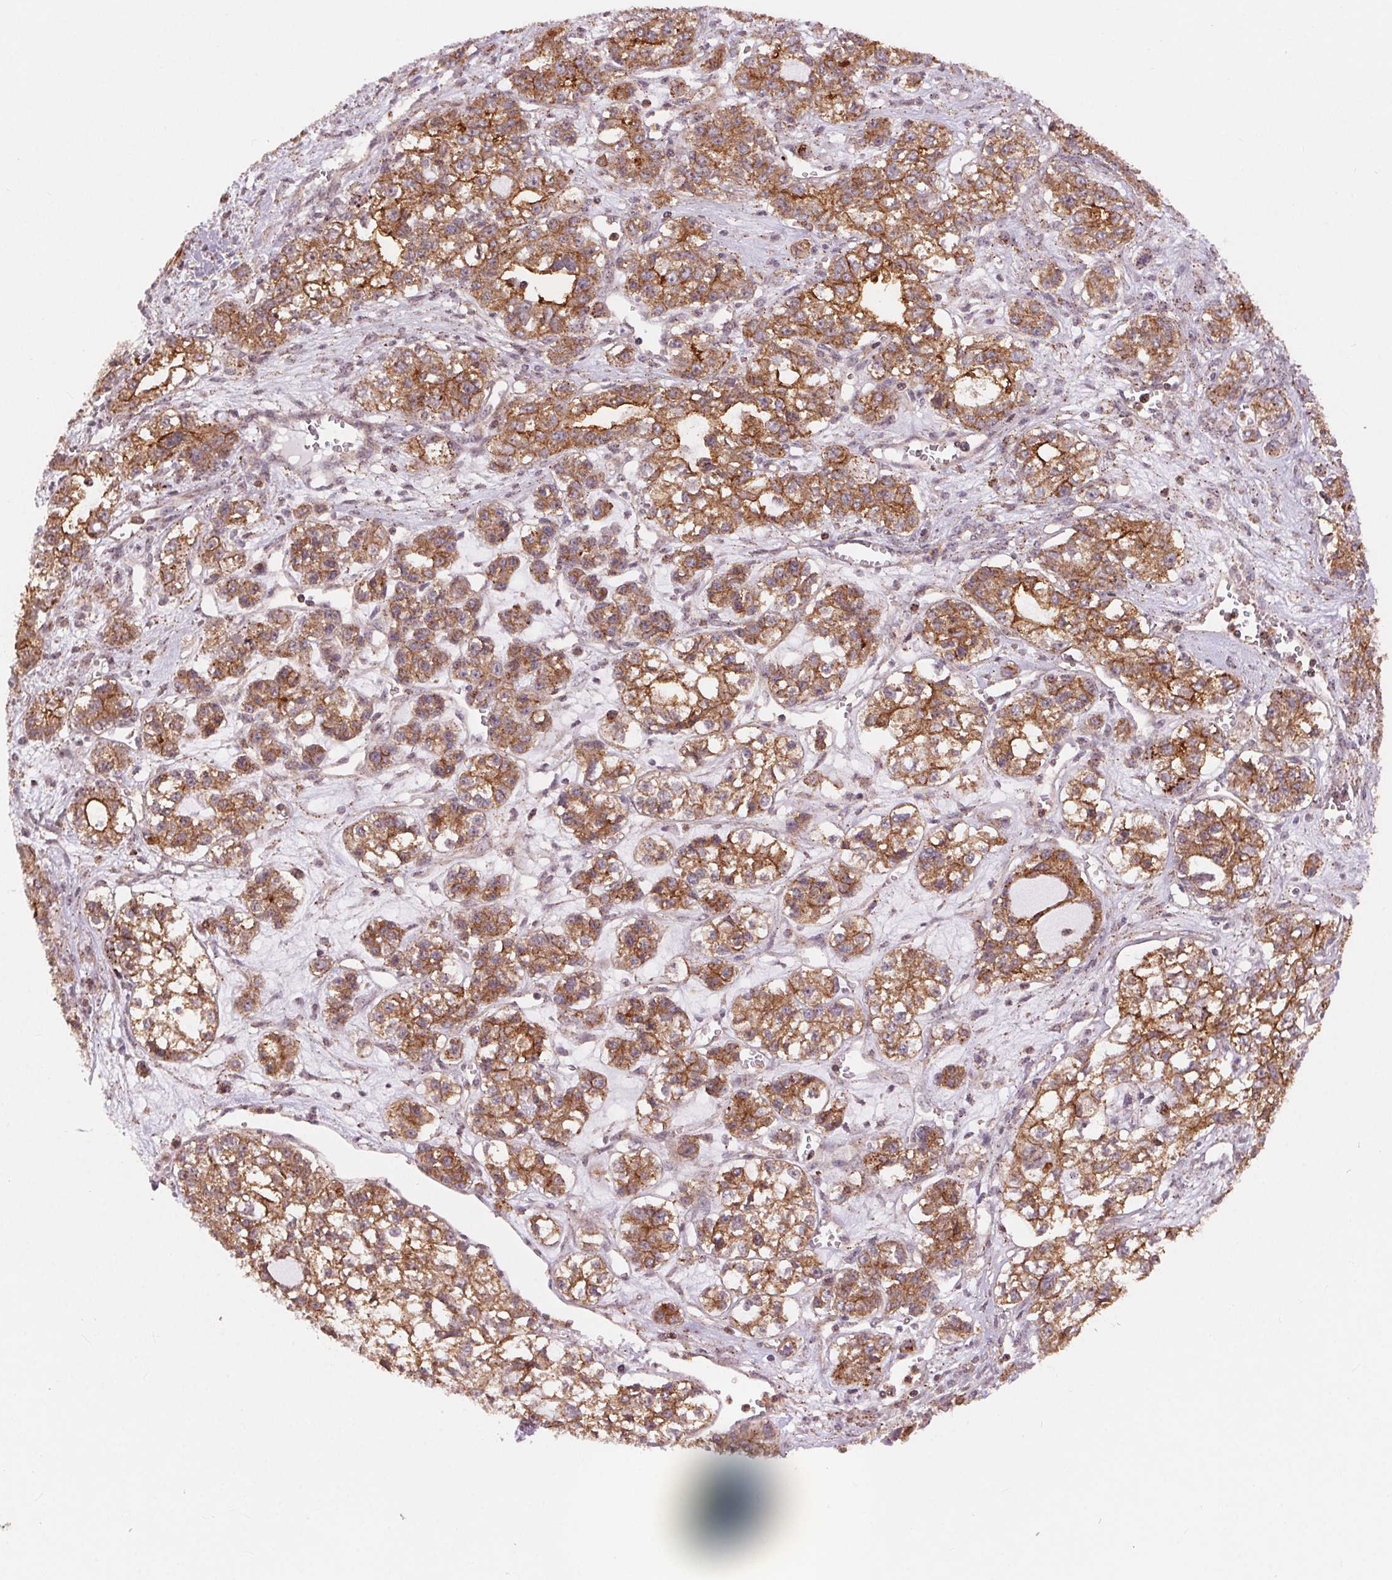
{"staining": {"intensity": "moderate", "quantity": ">75%", "location": "cytoplasmic/membranous"}, "tissue": "ovarian cancer", "cell_type": "Tumor cells", "image_type": "cancer", "snomed": [{"axis": "morphology", "description": "Carcinoma, endometroid"}, {"axis": "topography", "description": "Ovary"}], "caption": "Immunohistochemistry (IHC) image of endometroid carcinoma (ovarian) stained for a protein (brown), which reveals medium levels of moderate cytoplasmic/membranous positivity in about >75% of tumor cells.", "gene": "CHMP4B", "patient": {"sex": "female", "age": 64}}